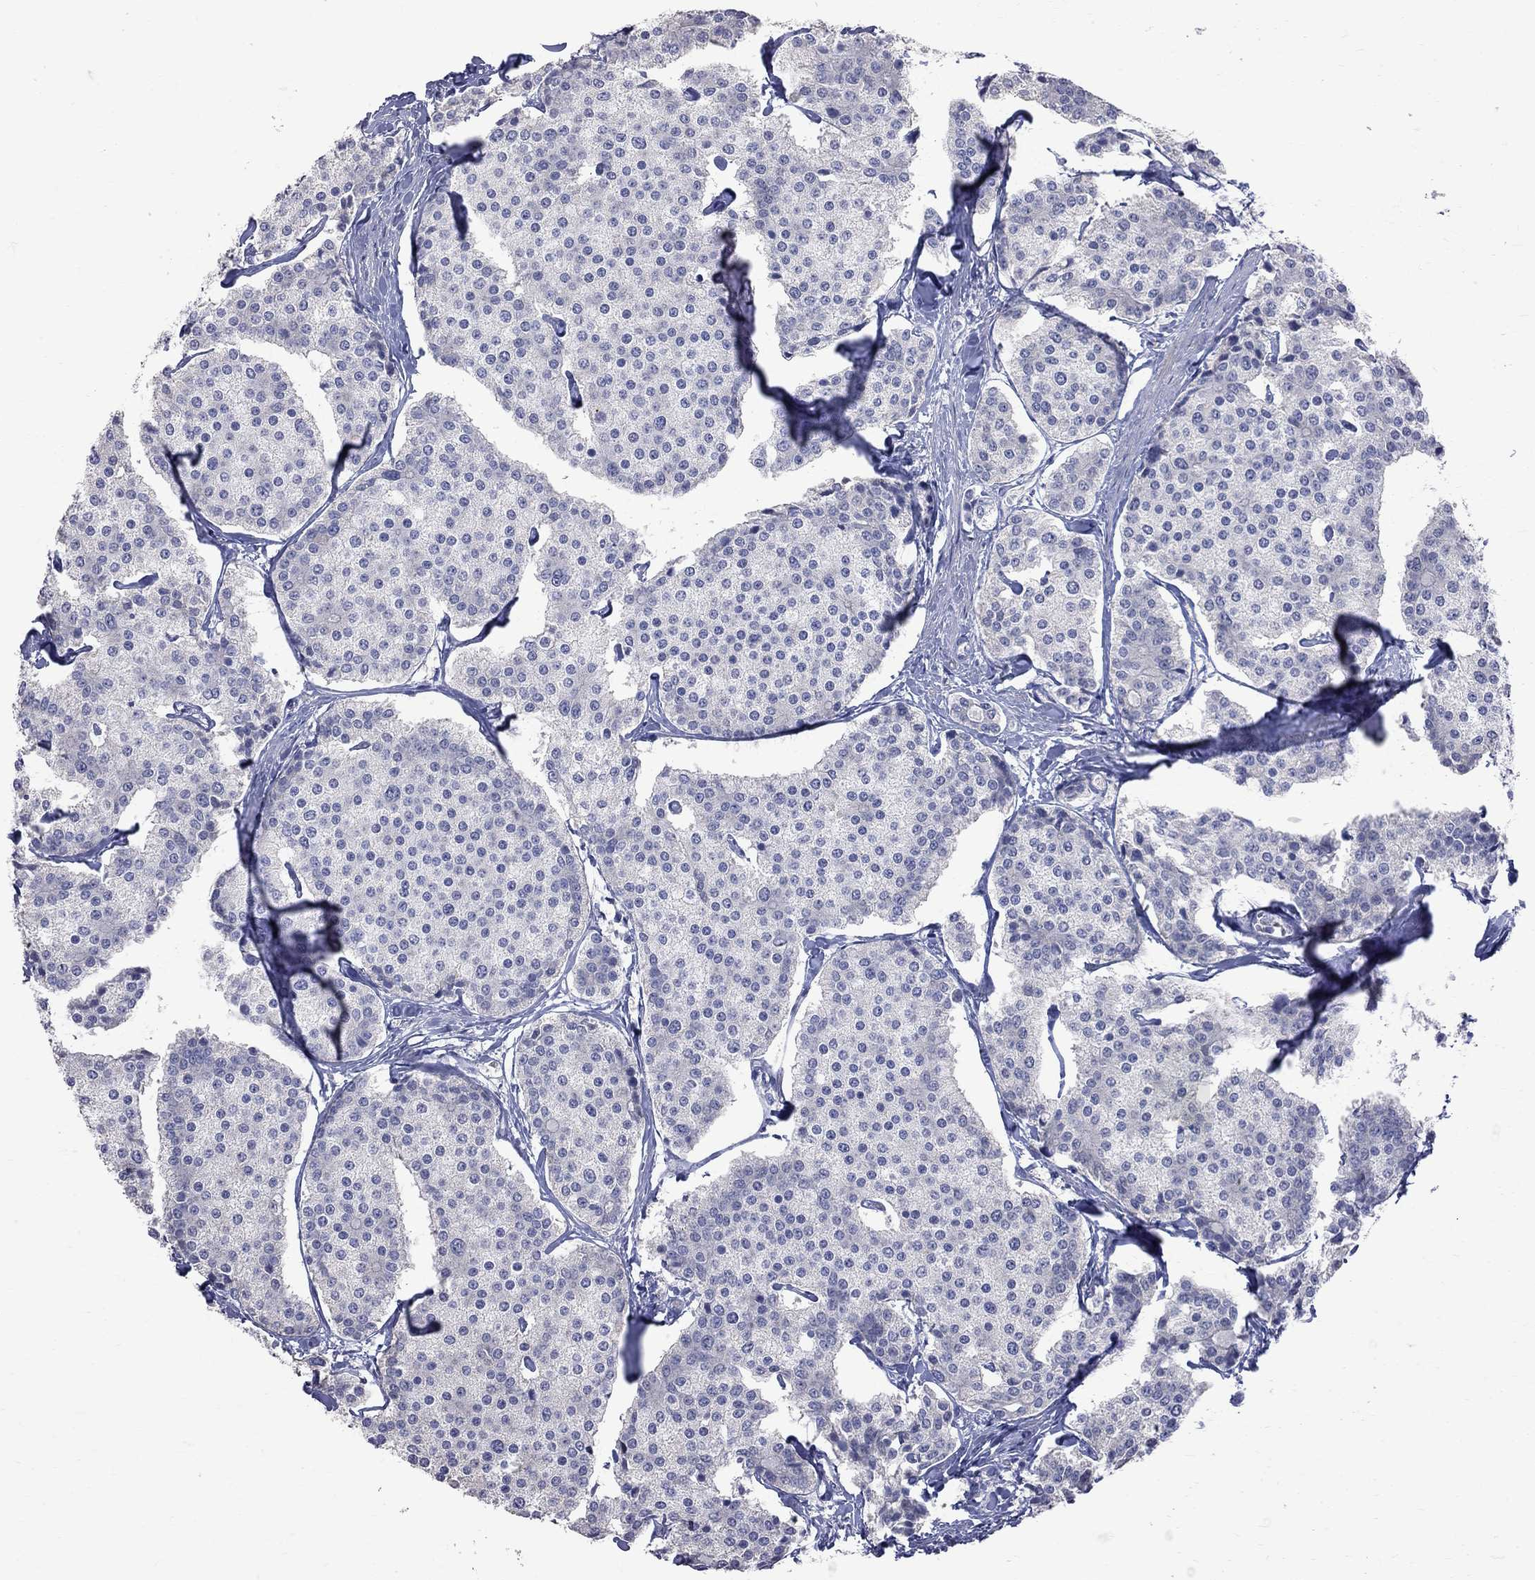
{"staining": {"intensity": "negative", "quantity": "none", "location": "none"}, "tissue": "carcinoid", "cell_type": "Tumor cells", "image_type": "cancer", "snomed": [{"axis": "morphology", "description": "Carcinoid, malignant, NOS"}, {"axis": "topography", "description": "Small intestine"}], "caption": "Human malignant carcinoid stained for a protein using immunohistochemistry (IHC) displays no positivity in tumor cells.", "gene": "CKAP2", "patient": {"sex": "female", "age": 65}}